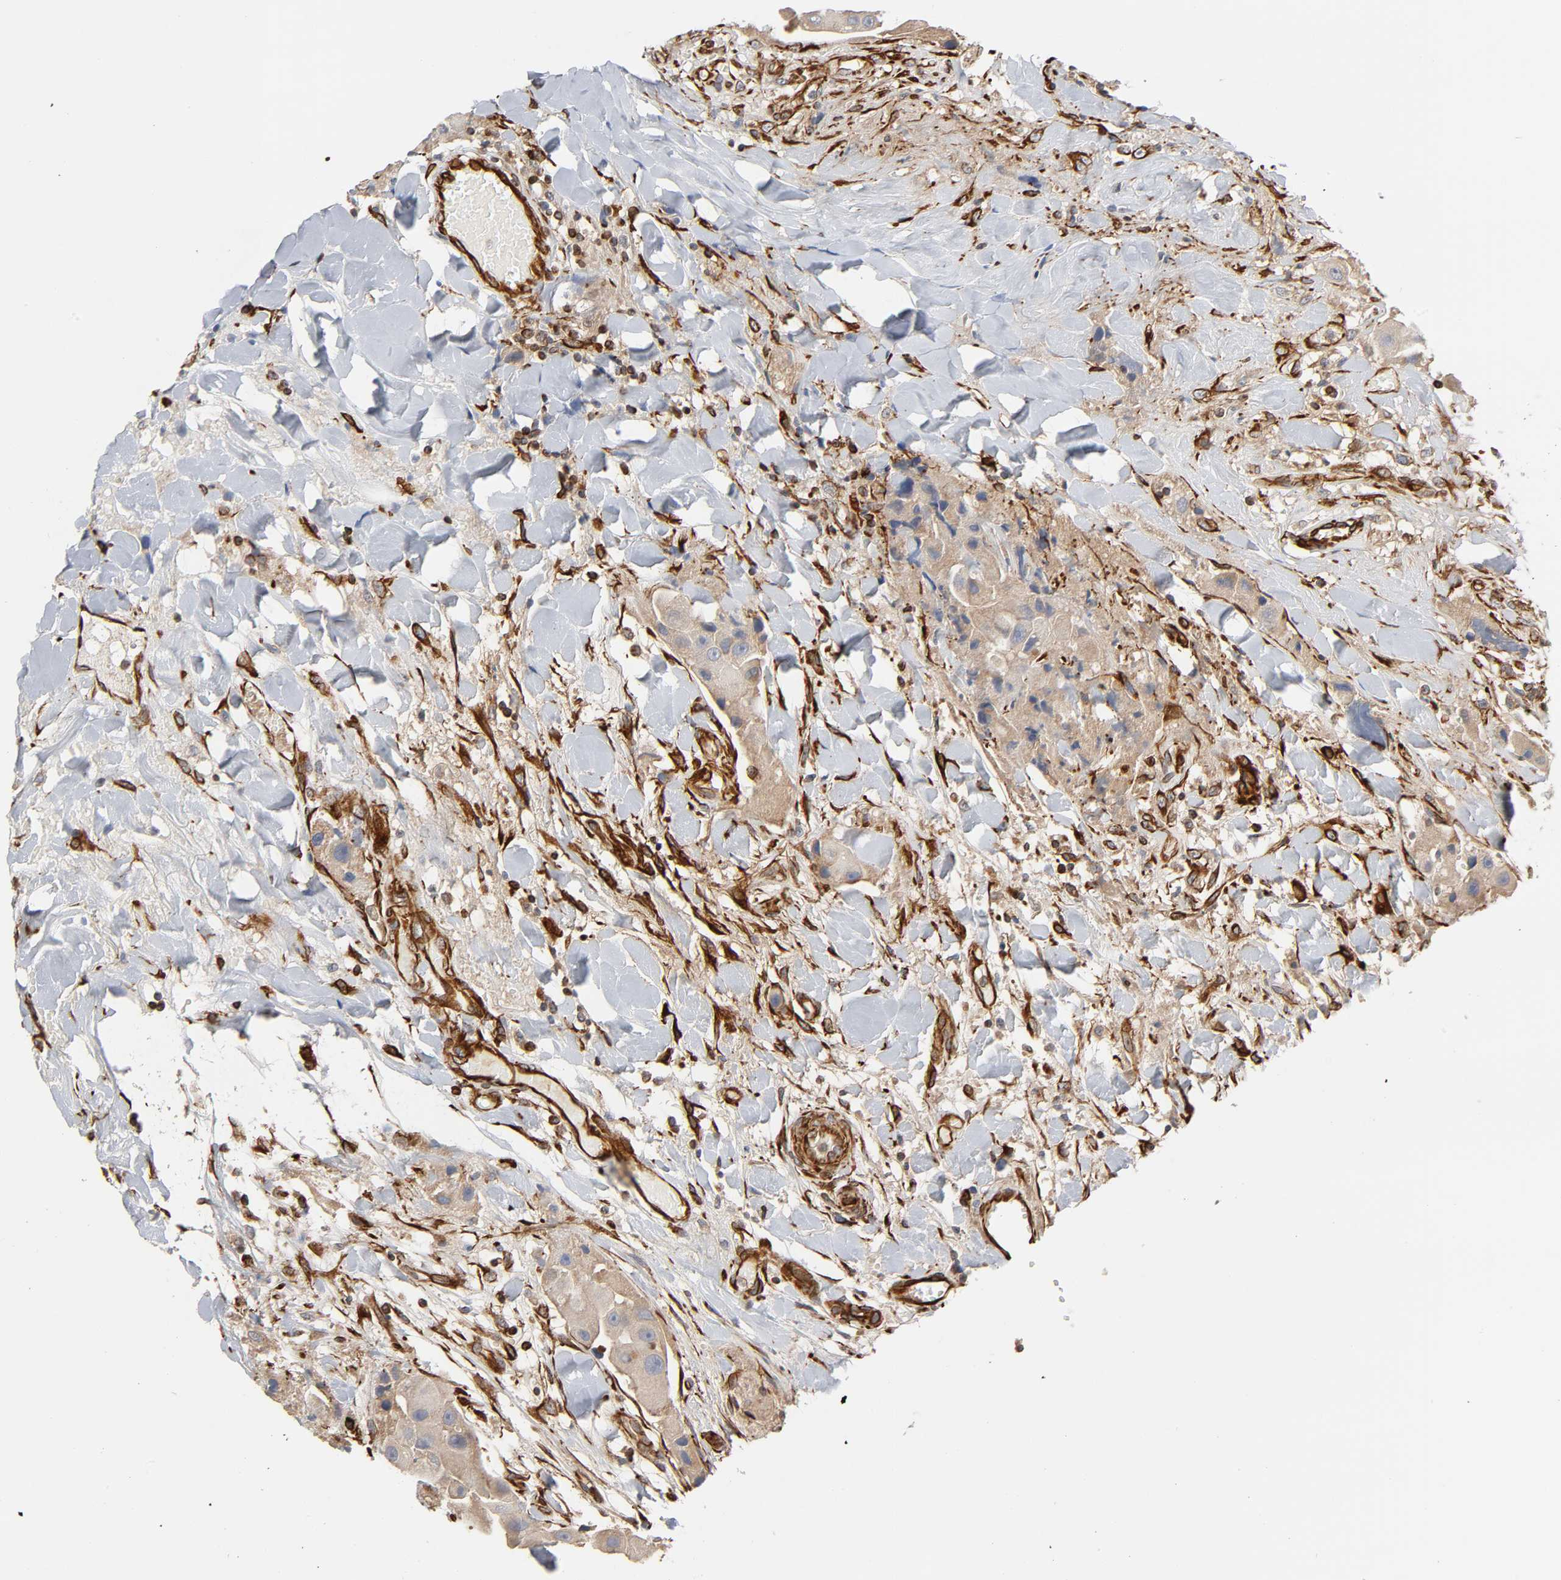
{"staining": {"intensity": "moderate", "quantity": ">75%", "location": "cytoplasmic/membranous"}, "tissue": "head and neck cancer", "cell_type": "Tumor cells", "image_type": "cancer", "snomed": [{"axis": "morphology", "description": "Normal tissue, NOS"}, {"axis": "morphology", "description": "Adenocarcinoma, NOS"}, {"axis": "topography", "description": "Salivary gland"}, {"axis": "topography", "description": "Head-Neck"}], "caption": "Protein analysis of head and neck cancer (adenocarcinoma) tissue reveals moderate cytoplasmic/membranous positivity in approximately >75% of tumor cells. (IHC, brightfield microscopy, high magnification).", "gene": "FAM118A", "patient": {"sex": "male", "age": 80}}